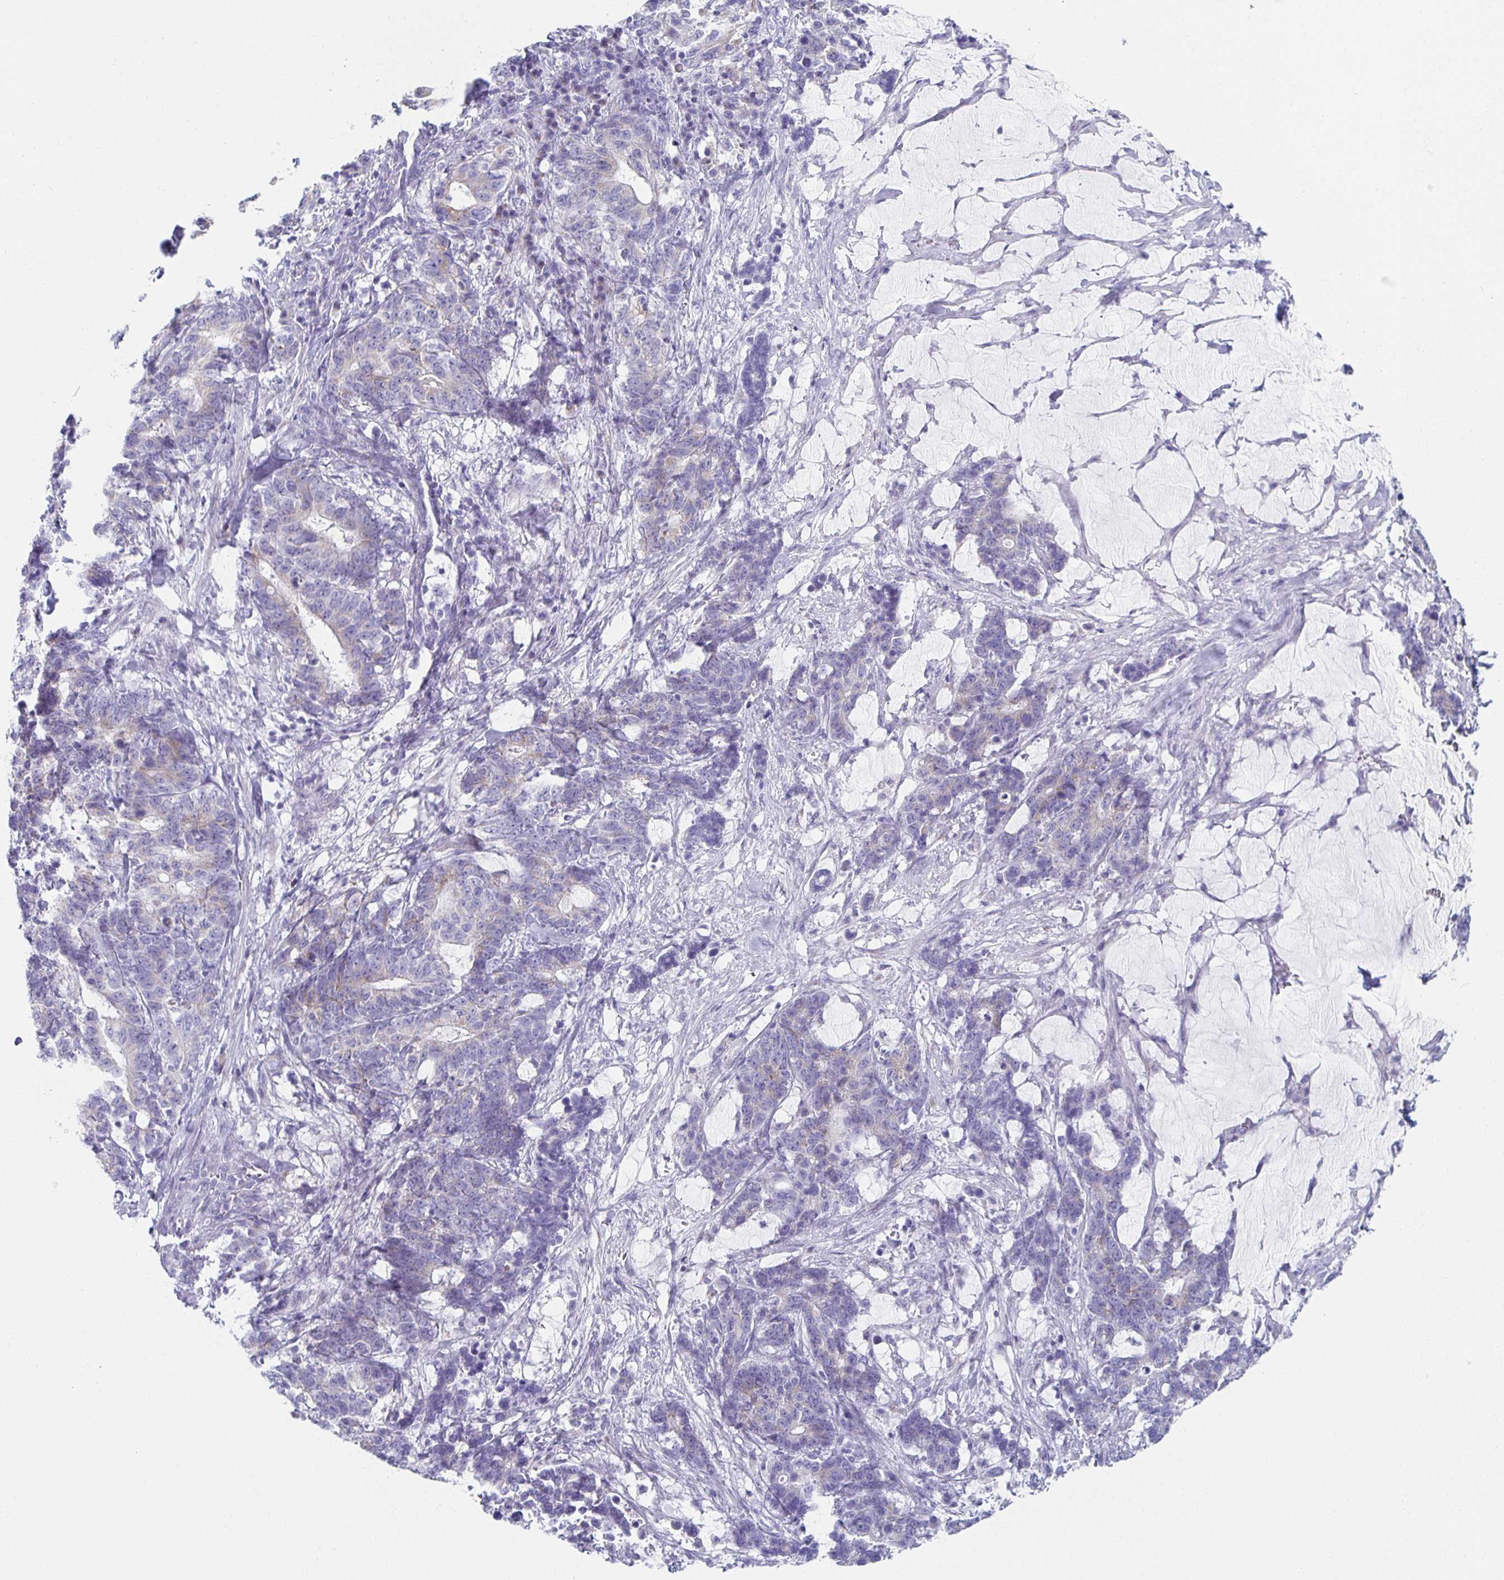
{"staining": {"intensity": "weak", "quantity": "<25%", "location": "cytoplasmic/membranous"}, "tissue": "stomach cancer", "cell_type": "Tumor cells", "image_type": "cancer", "snomed": [{"axis": "morphology", "description": "Normal tissue, NOS"}, {"axis": "morphology", "description": "Adenocarcinoma, NOS"}, {"axis": "topography", "description": "Stomach"}], "caption": "The micrograph reveals no significant expression in tumor cells of stomach cancer (adenocarcinoma). (Stains: DAB (3,3'-diaminobenzidine) immunohistochemistry with hematoxylin counter stain, Microscopy: brightfield microscopy at high magnification).", "gene": "TEX44", "patient": {"sex": "female", "age": 64}}